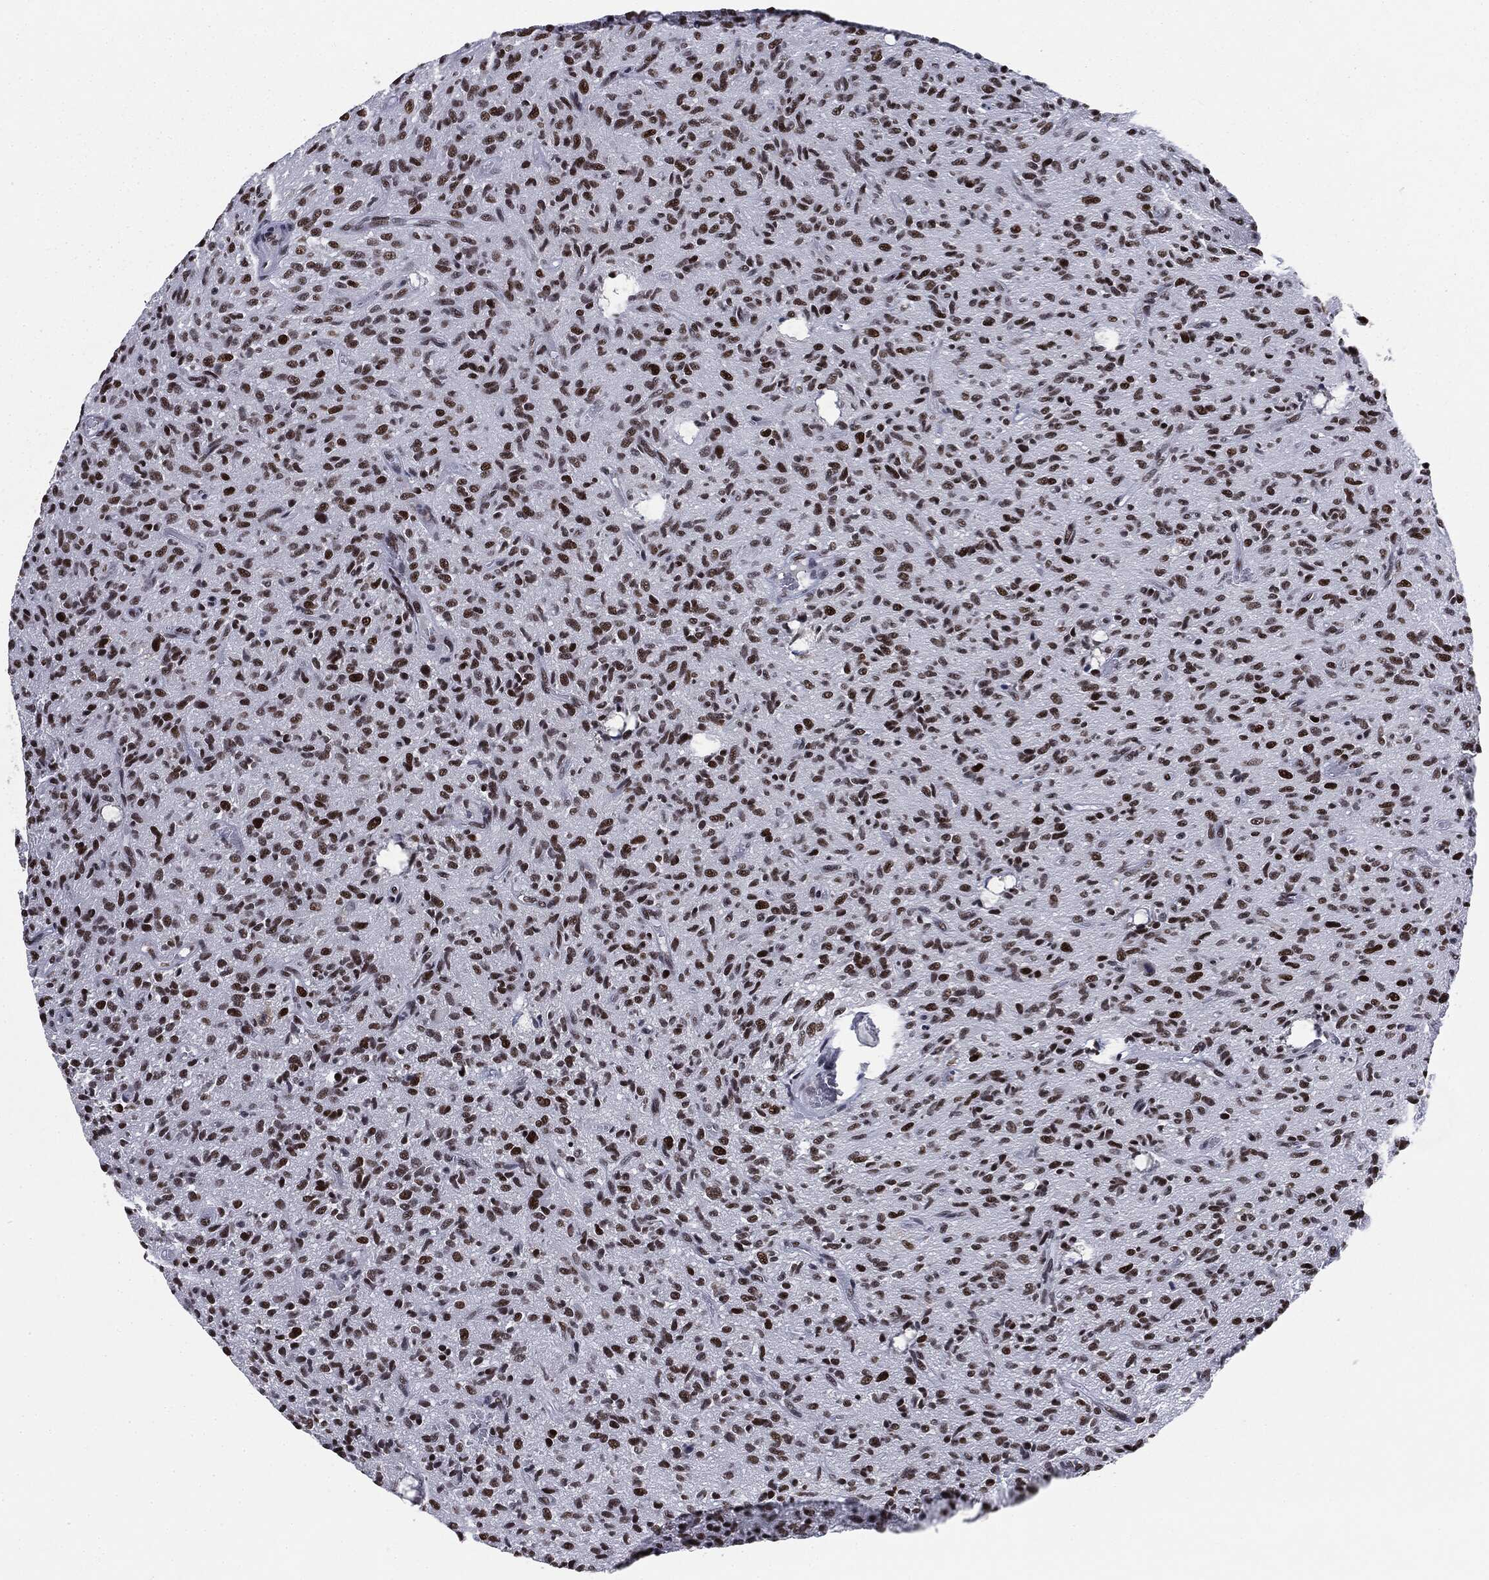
{"staining": {"intensity": "strong", "quantity": ">75%", "location": "nuclear"}, "tissue": "glioma", "cell_type": "Tumor cells", "image_type": "cancer", "snomed": [{"axis": "morphology", "description": "Glioma, malignant, High grade"}, {"axis": "topography", "description": "Brain"}], "caption": "Human malignant glioma (high-grade) stained for a protein (brown) demonstrates strong nuclear positive positivity in approximately >75% of tumor cells.", "gene": "MSH2", "patient": {"sex": "male", "age": 64}}